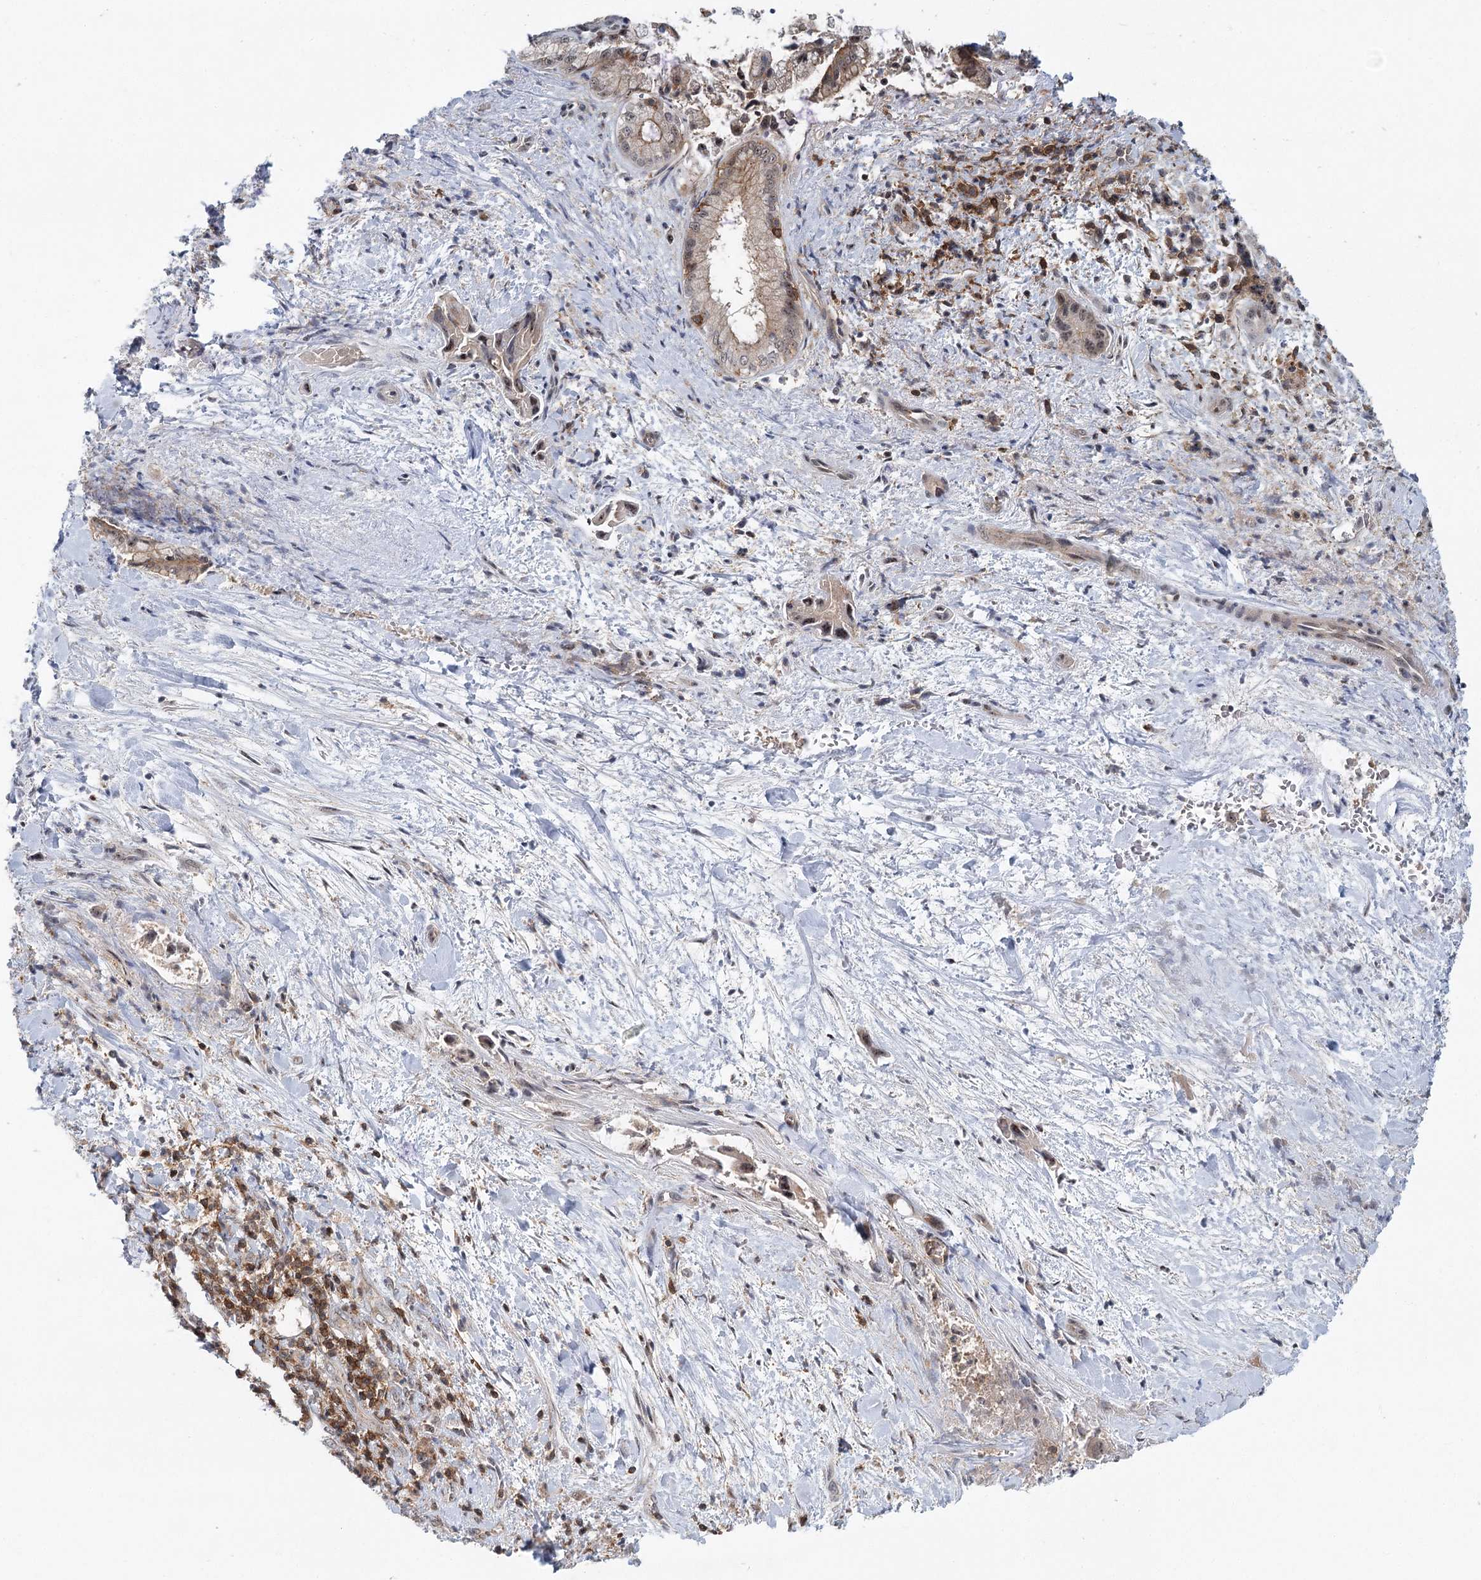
{"staining": {"intensity": "weak", "quantity": "<25%", "location": "cytoplasmic/membranous,nuclear"}, "tissue": "pancreatic cancer", "cell_type": "Tumor cells", "image_type": "cancer", "snomed": [{"axis": "morphology", "description": "Adenocarcinoma, NOS"}, {"axis": "topography", "description": "Pancreas"}], "caption": "DAB (3,3'-diaminobenzidine) immunohistochemical staining of adenocarcinoma (pancreatic) exhibits no significant staining in tumor cells. (DAB (3,3'-diaminobenzidine) immunohistochemistry (IHC) with hematoxylin counter stain).", "gene": "CDC42SE2", "patient": {"sex": "female", "age": 78}}